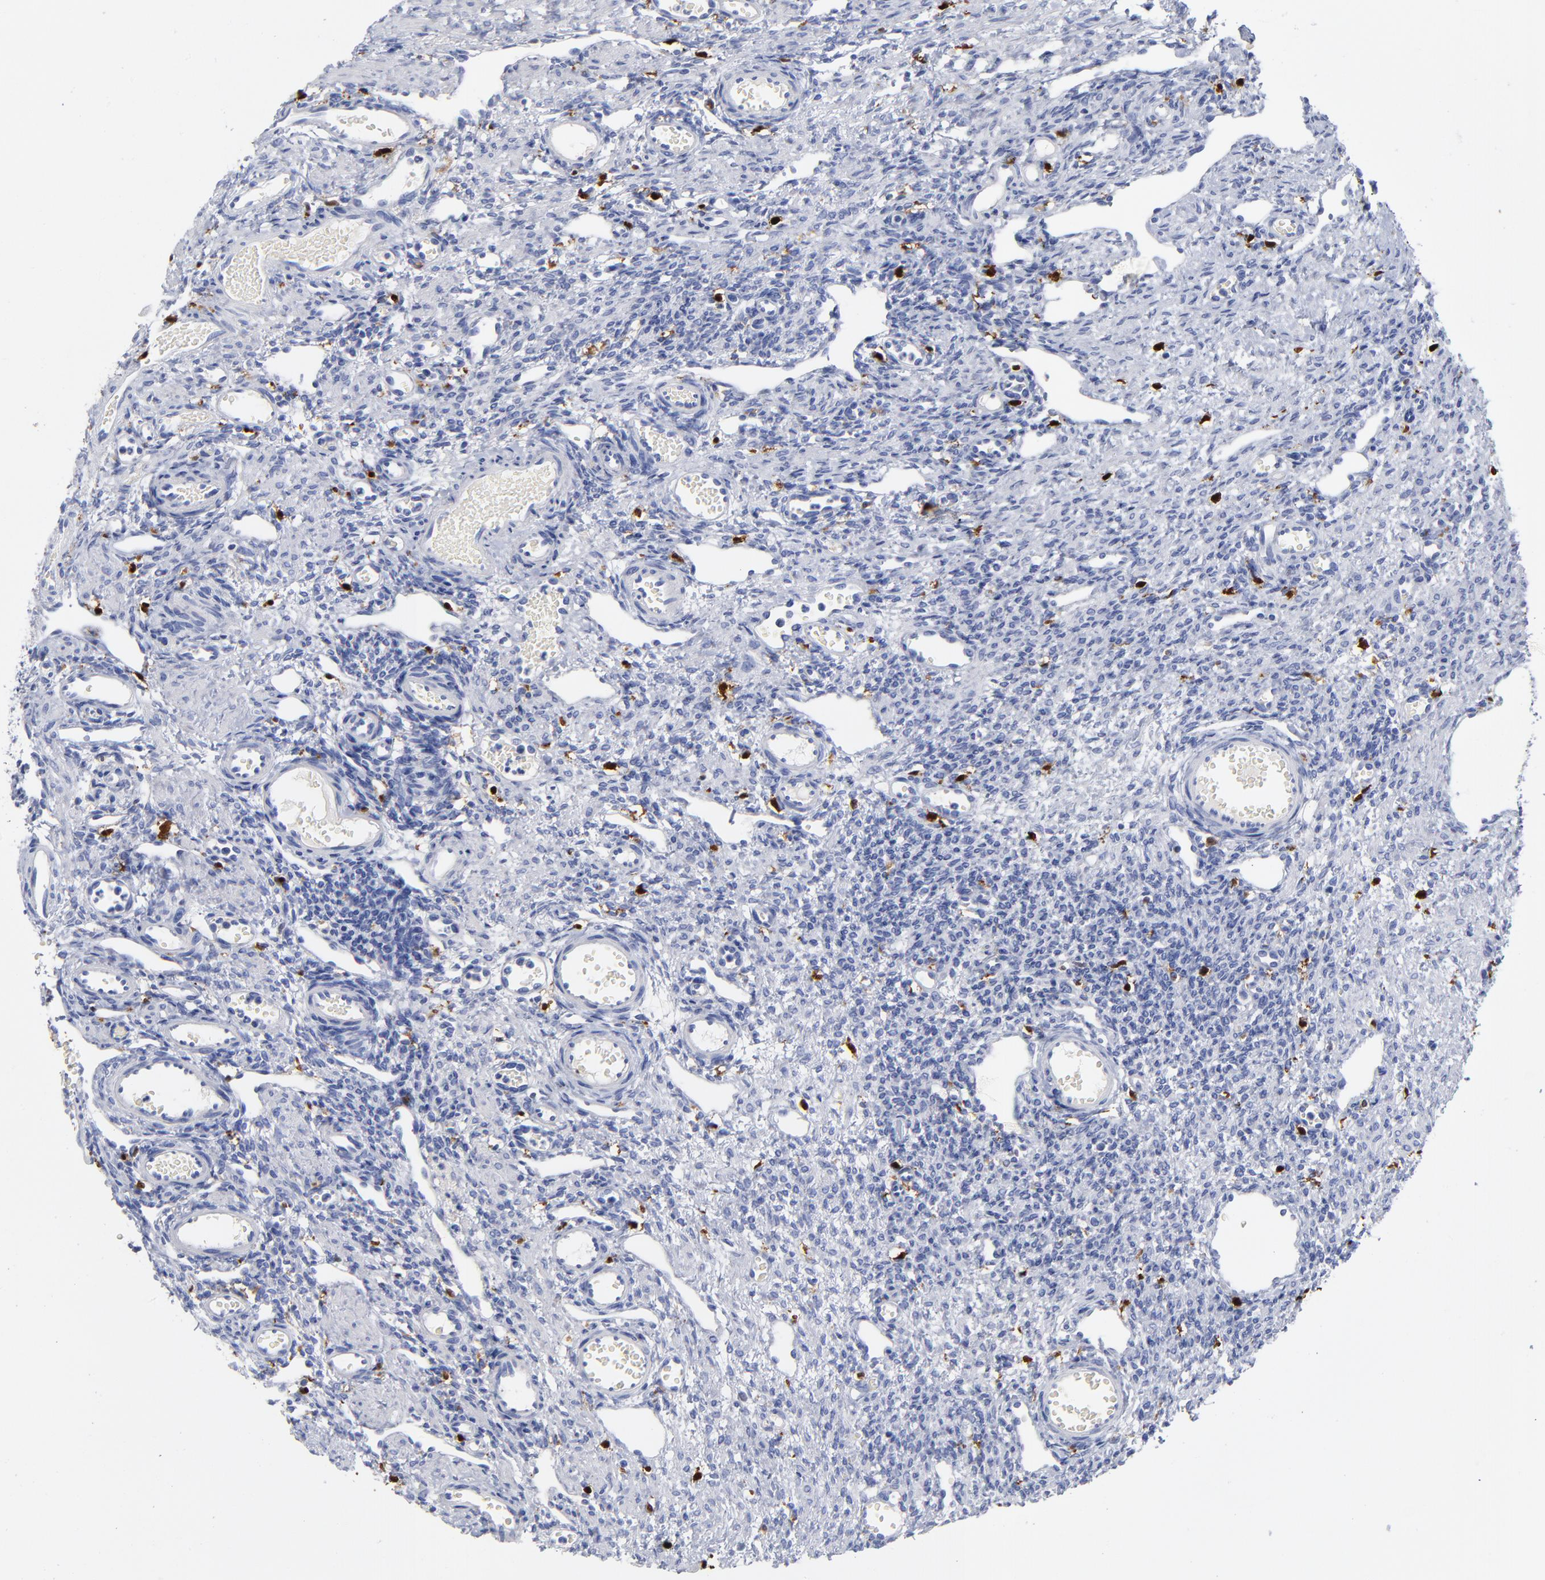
{"staining": {"intensity": "weak", "quantity": ">75%", "location": "cytoplasmic/membranous"}, "tissue": "ovary", "cell_type": "Follicle cells", "image_type": "normal", "snomed": [{"axis": "morphology", "description": "Normal tissue, NOS"}, {"axis": "topography", "description": "Ovary"}], "caption": "IHC (DAB) staining of normal human ovary exhibits weak cytoplasmic/membranous protein positivity in about >75% of follicle cells. (IHC, brightfield microscopy, high magnification).", "gene": "PTP4A1", "patient": {"sex": "female", "age": 33}}